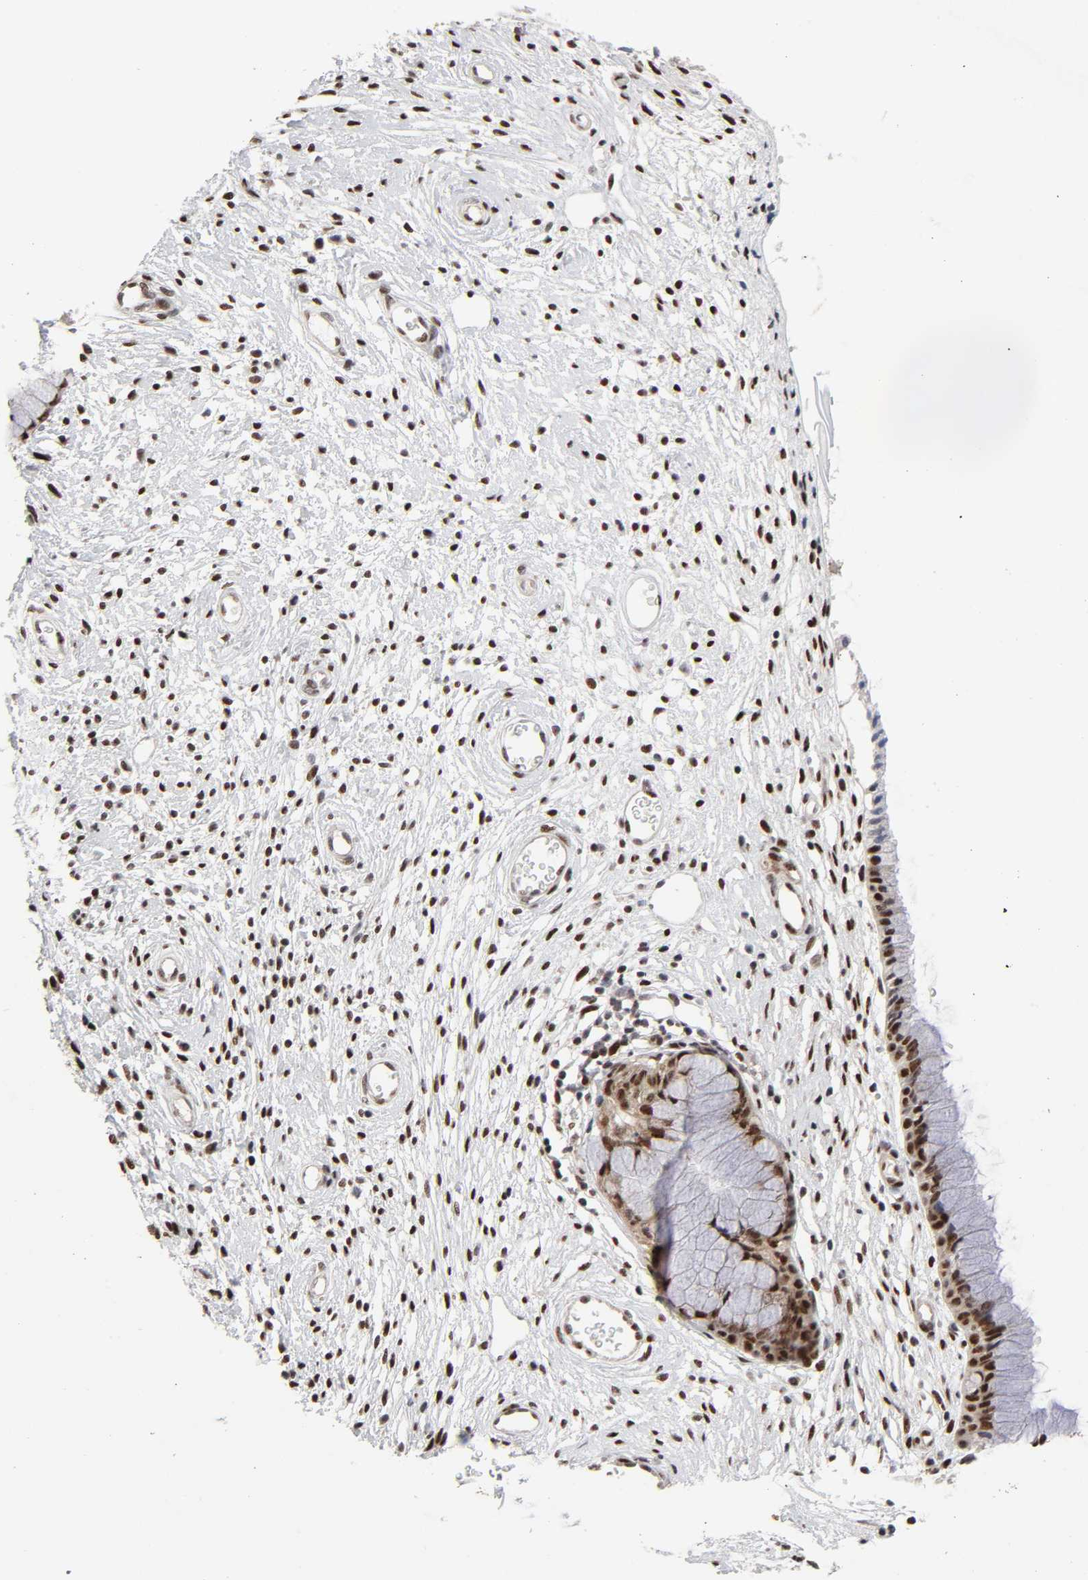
{"staining": {"intensity": "strong", "quantity": ">75%", "location": "nuclear"}, "tissue": "cervix", "cell_type": "Glandular cells", "image_type": "normal", "snomed": [{"axis": "morphology", "description": "Normal tissue, NOS"}, {"axis": "topography", "description": "Cervix"}], "caption": "Cervix stained with immunohistochemistry displays strong nuclear staining in approximately >75% of glandular cells. Nuclei are stained in blue.", "gene": "STK38", "patient": {"sex": "female", "age": 55}}